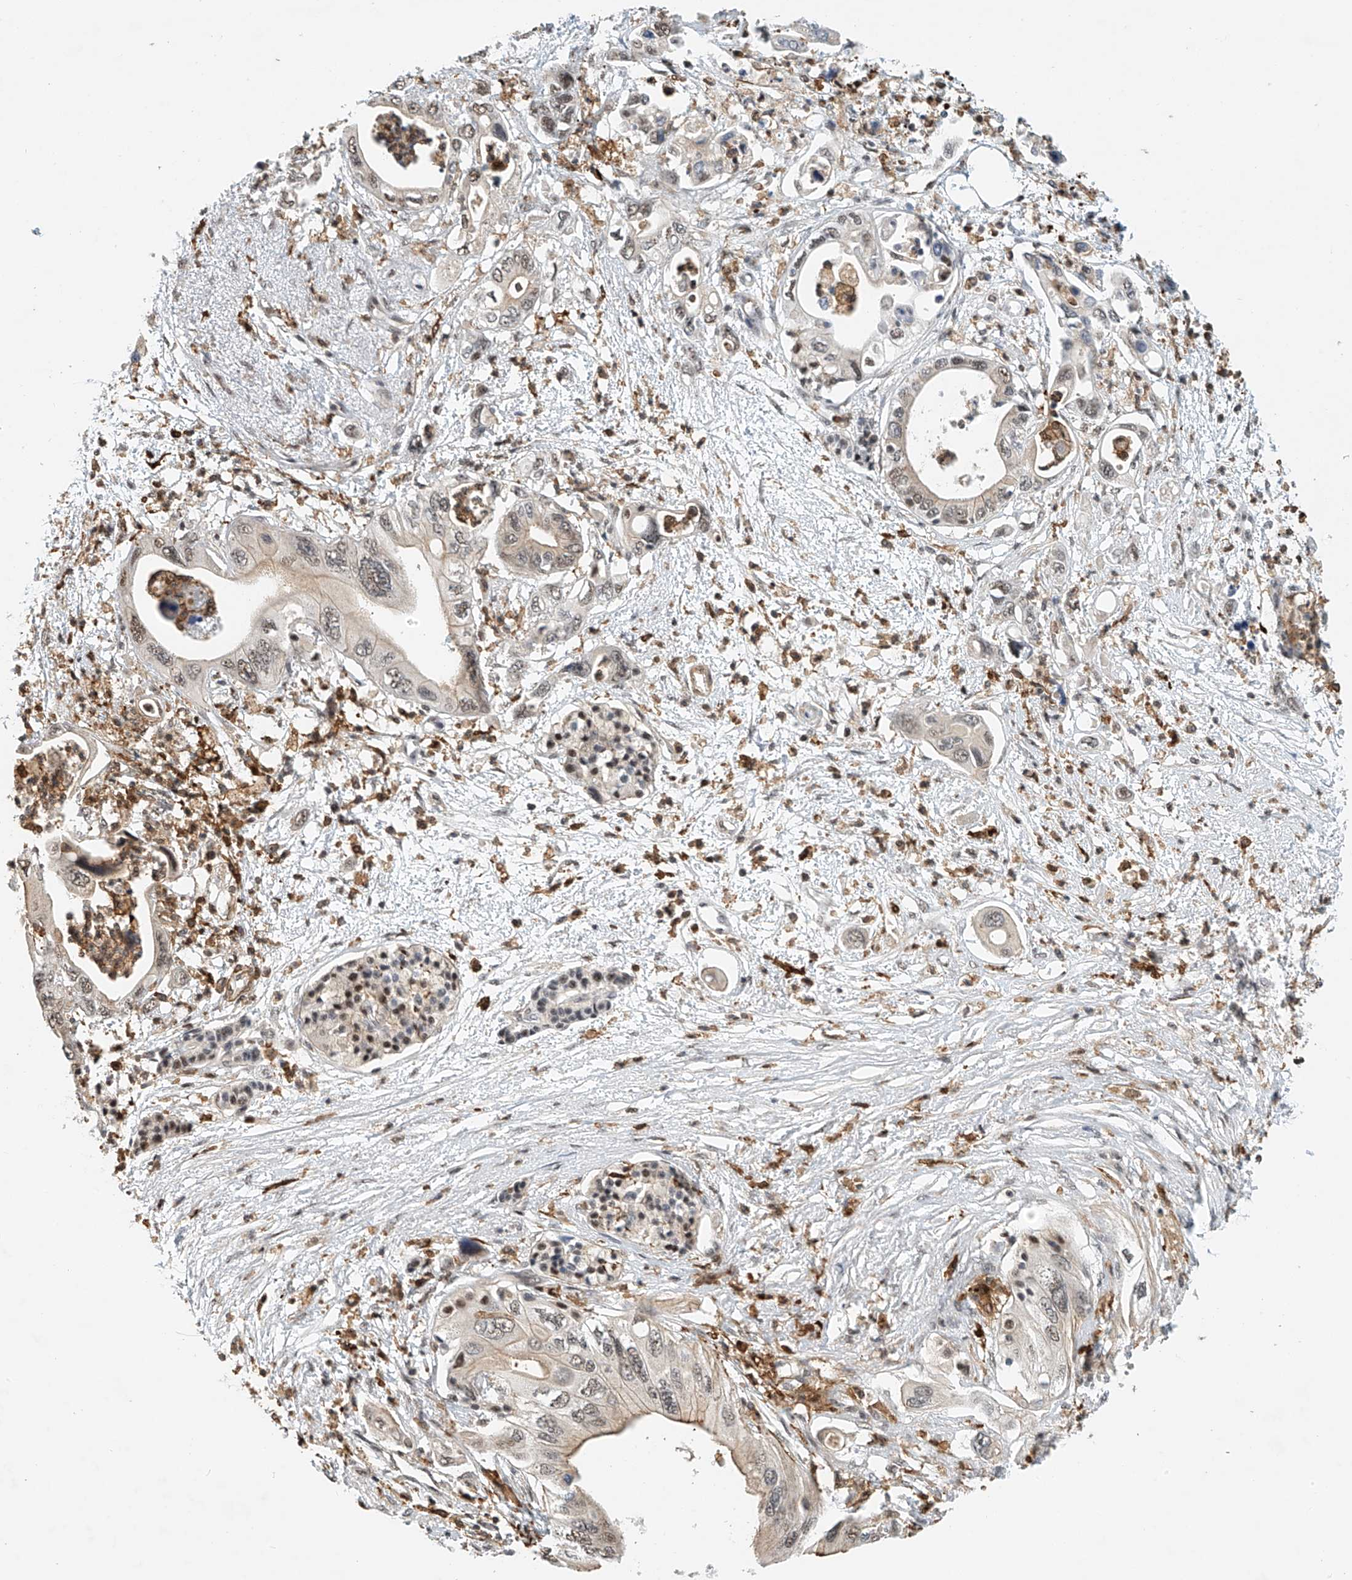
{"staining": {"intensity": "weak", "quantity": "25%-75%", "location": "nuclear"}, "tissue": "pancreatic cancer", "cell_type": "Tumor cells", "image_type": "cancer", "snomed": [{"axis": "morphology", "description": "Adenocarcinoma, NOS"}, {"axis": "topography", "description": "Pancreas"}], "caption": "Protein expression analysis of pancreatic adenocarcinoma demonstrates weak nuclear expression in about 25%-75% of tumor cells. Using DAB (3,3'-diaminobenzidine) (brown) and hematoxylin (blue) stains, captured at high magnification using brightfield microscopy.", "gene": "MICAL1", "patient": {"sex": "male", "age": 66}}